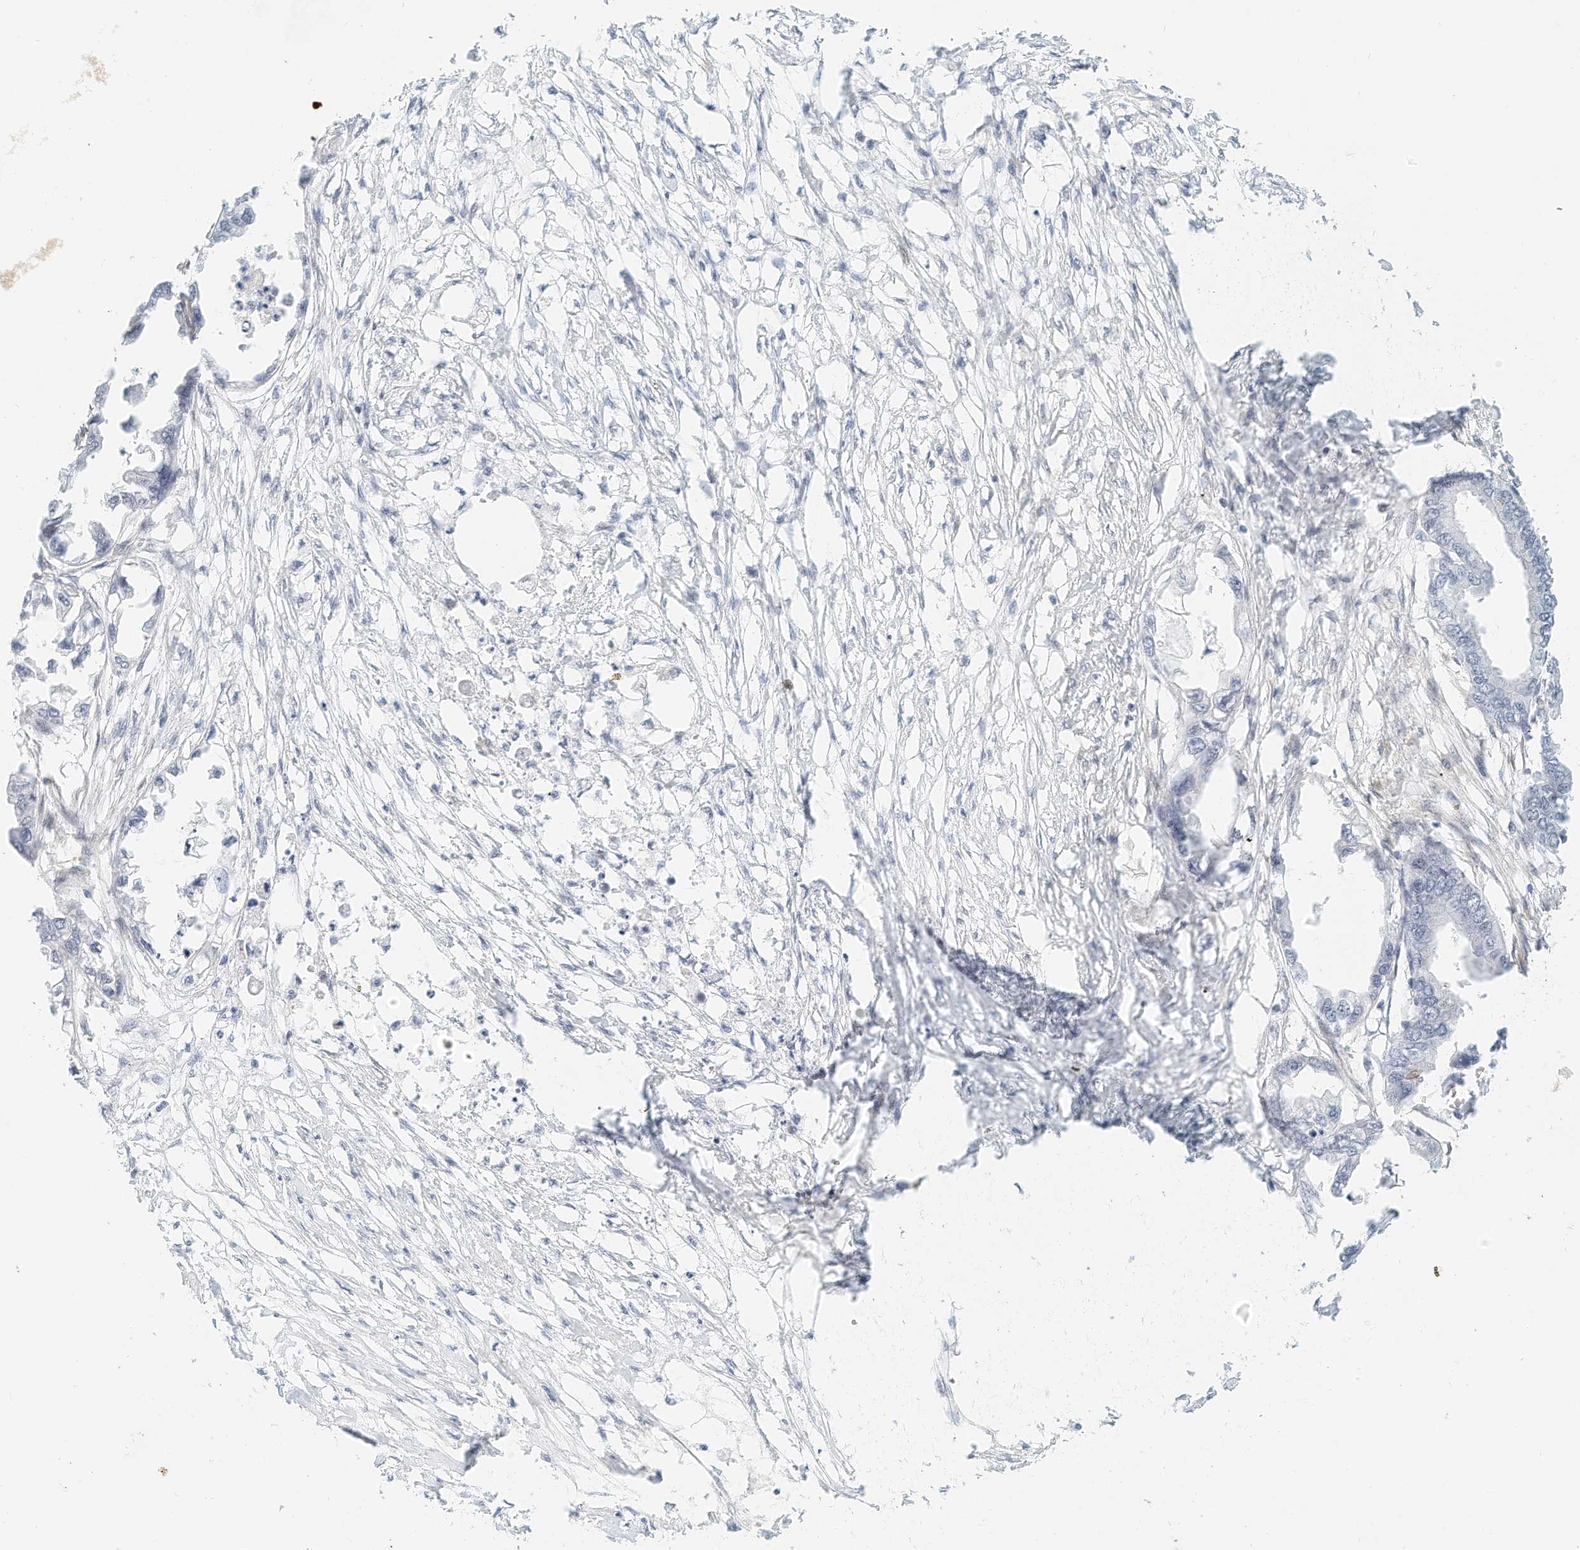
{"staining": {"intensity": "negative", "quantity": "none", "location": "none"}, "tissue": "endometrial cancer", "cell_type": "Tumor cells", "image_type": "cancer", "snomed": [{"axis": "morphology", "description": "Adenocarcinoma, NOS"}, {"axis": "morphology", "description": "Adenocarcinoma, metastatic, NOS"}, {"axis": "topography", "description": "Adipose tissue"}, {"axis": "topography", "description": "Endometrium"}], "caption": "Protein analysis of endometrial cancer (adenocarcinoma) displays no significant positivity in tumor cells. (DAB (3,3'-diaminobenzidine) IHC with hematoxylin counter stain).", "gene": "ARHGAP28", "patient": {"sex": "female", "age": 67}}